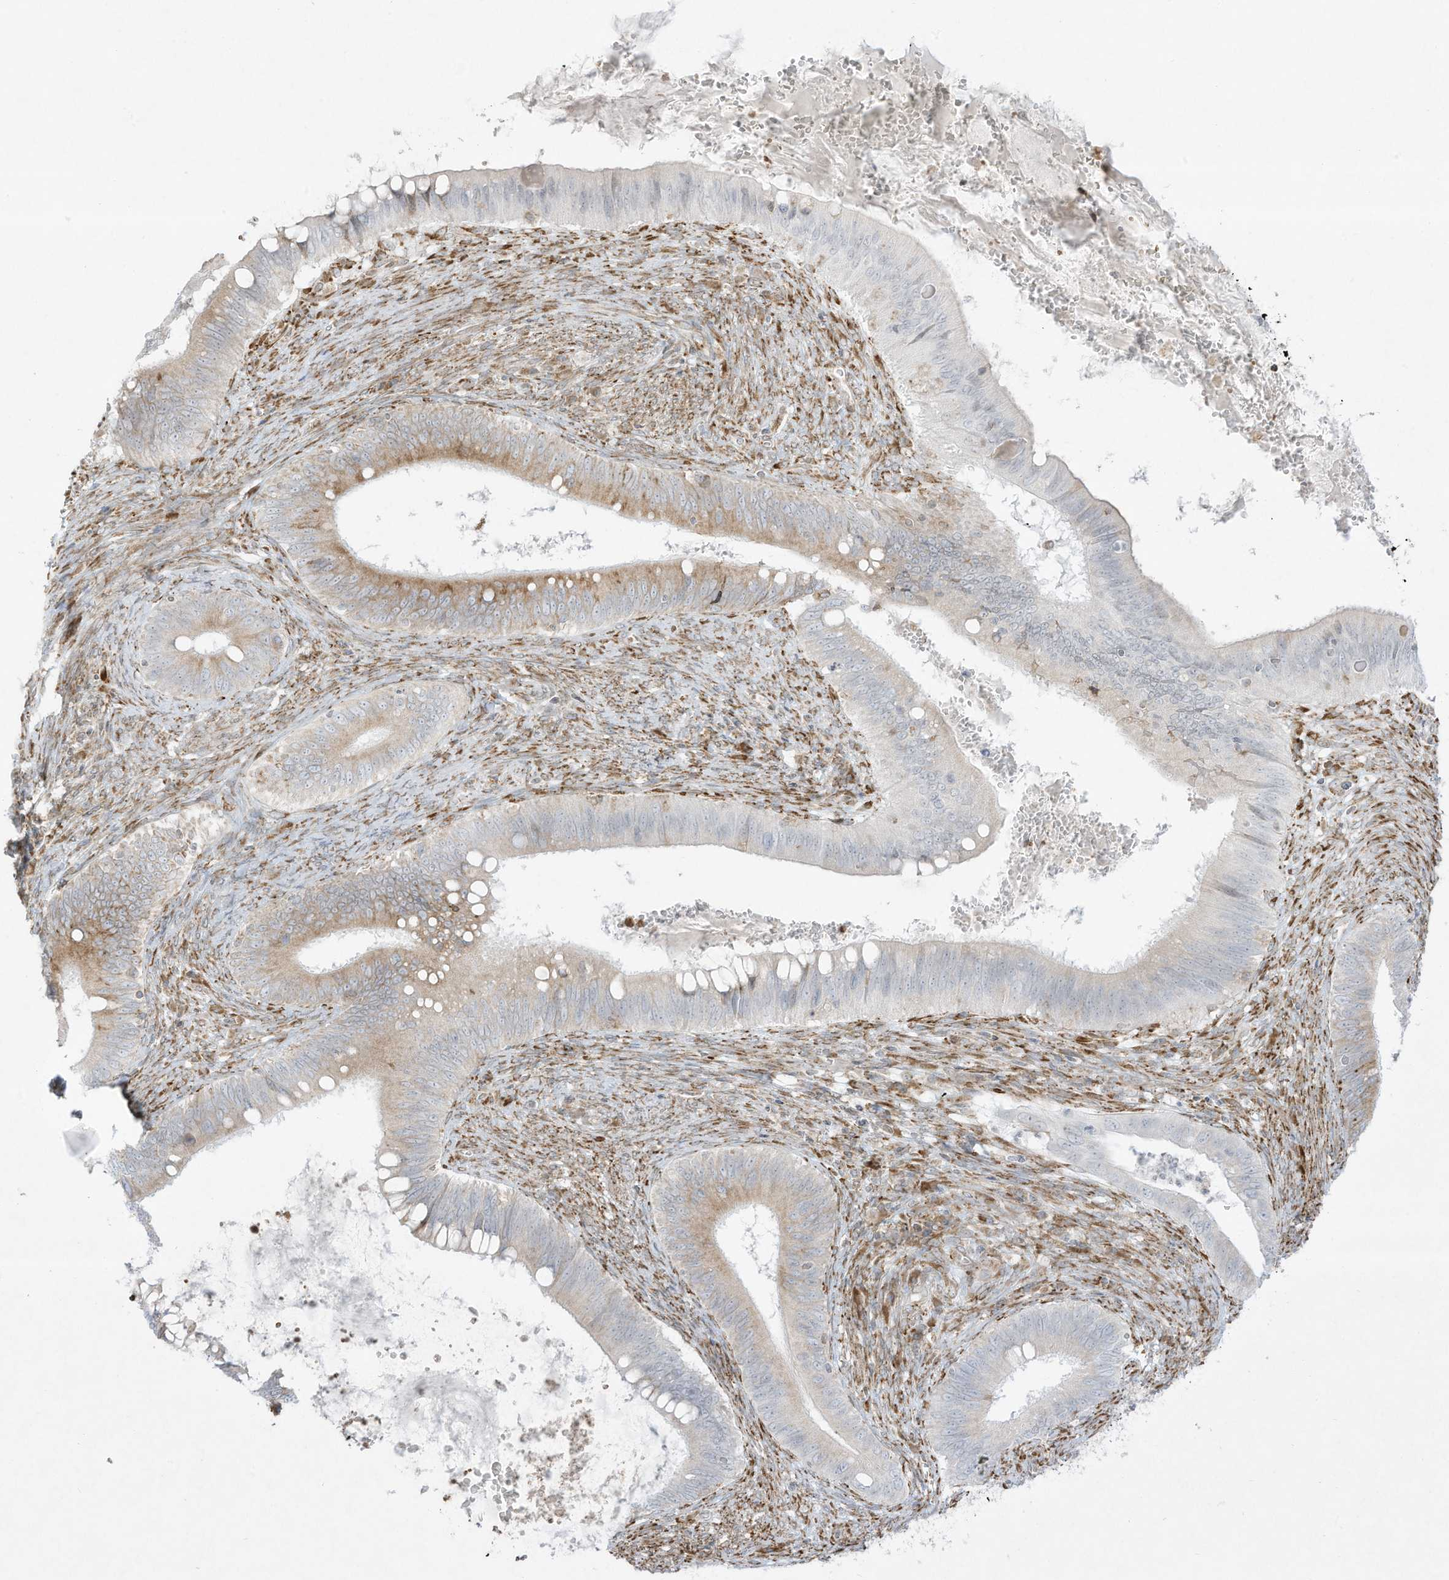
{"staining": {"intensity": "weak", "quantity": "<25%", "location": "cytoplasmic/membranous"}, "tissue": "cervical cancer", "cell_type": "Tumor cells", "image_type": "cancer", "snomed": [{"axis": "morphology", "description": "Adenocarcinoma, NOS"}, {"axis": "topography", "description": "Cervix"}], "caption": "A high-resolution histopathology image shows immunohistochemistry (IHC) staining of cervical cancer (adenocarcinoma), which demonstrates no significant staining in tumor cells.", "gene": "PTK6", "patient": {"sex": "female", "age": 42}}